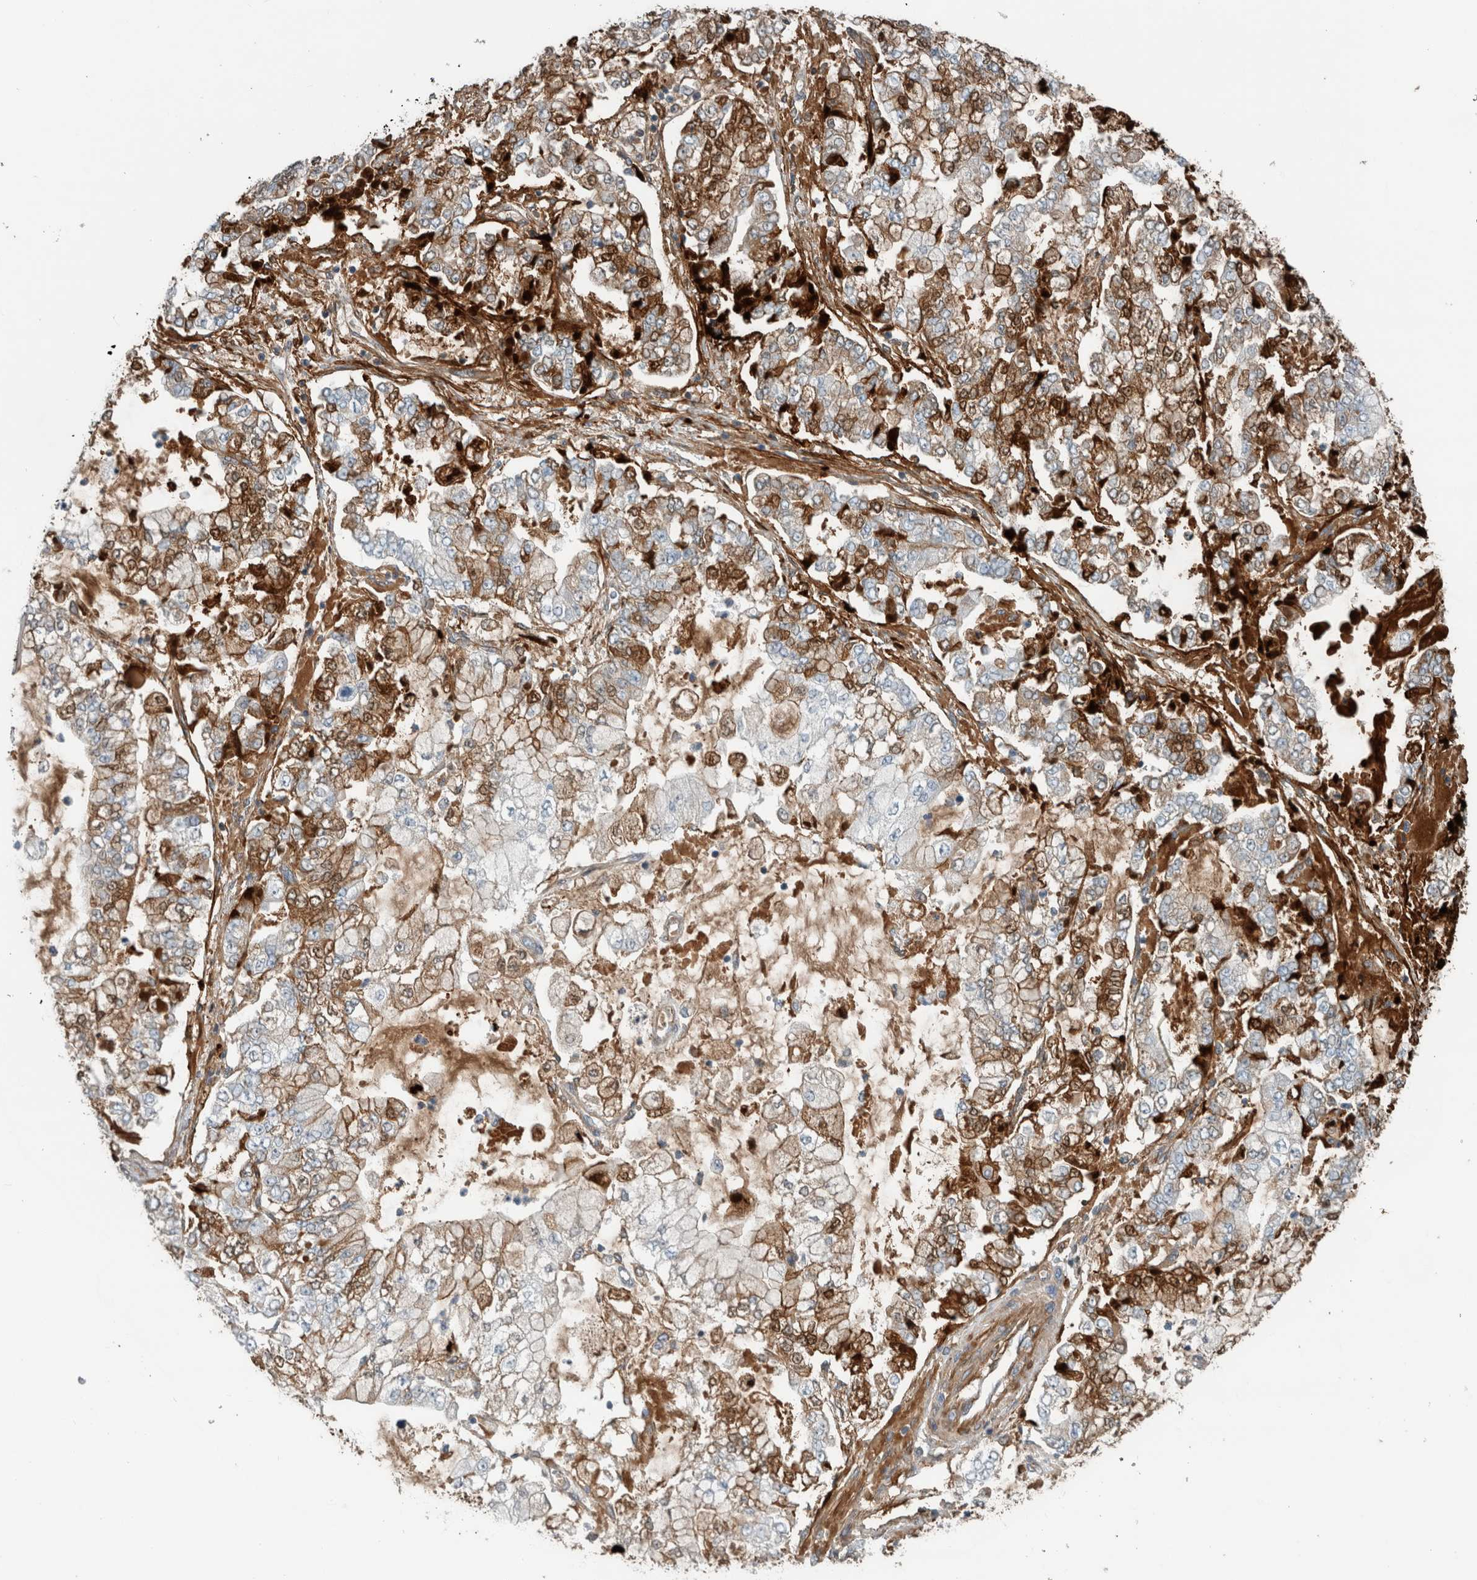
{"staining": {"intensity": "moderate", "quantity": "25%-75%", "location": "cytoplasmic/membranous,nuclear"}, "tissue": "stomach cancer", "cell_type": "Tumor cells", "image_type": "cancer", "snomed": [{"axis": "morphology", "description": "Adenocarcinoma, NOS"}, {"axis": "topography", "description": "Stomach"}], "caption": "A medium amount of moderate cytoplasmic/membranous and nuclear expression is seen in approximately 25%-75% of tumor cells in stomach cancer (adenocarcinoma) tissue. (Brightfield microscopy of DAB IHC at high magnification).", "gene": "FN1", "patient": {"sex": "male", "age": 76}}